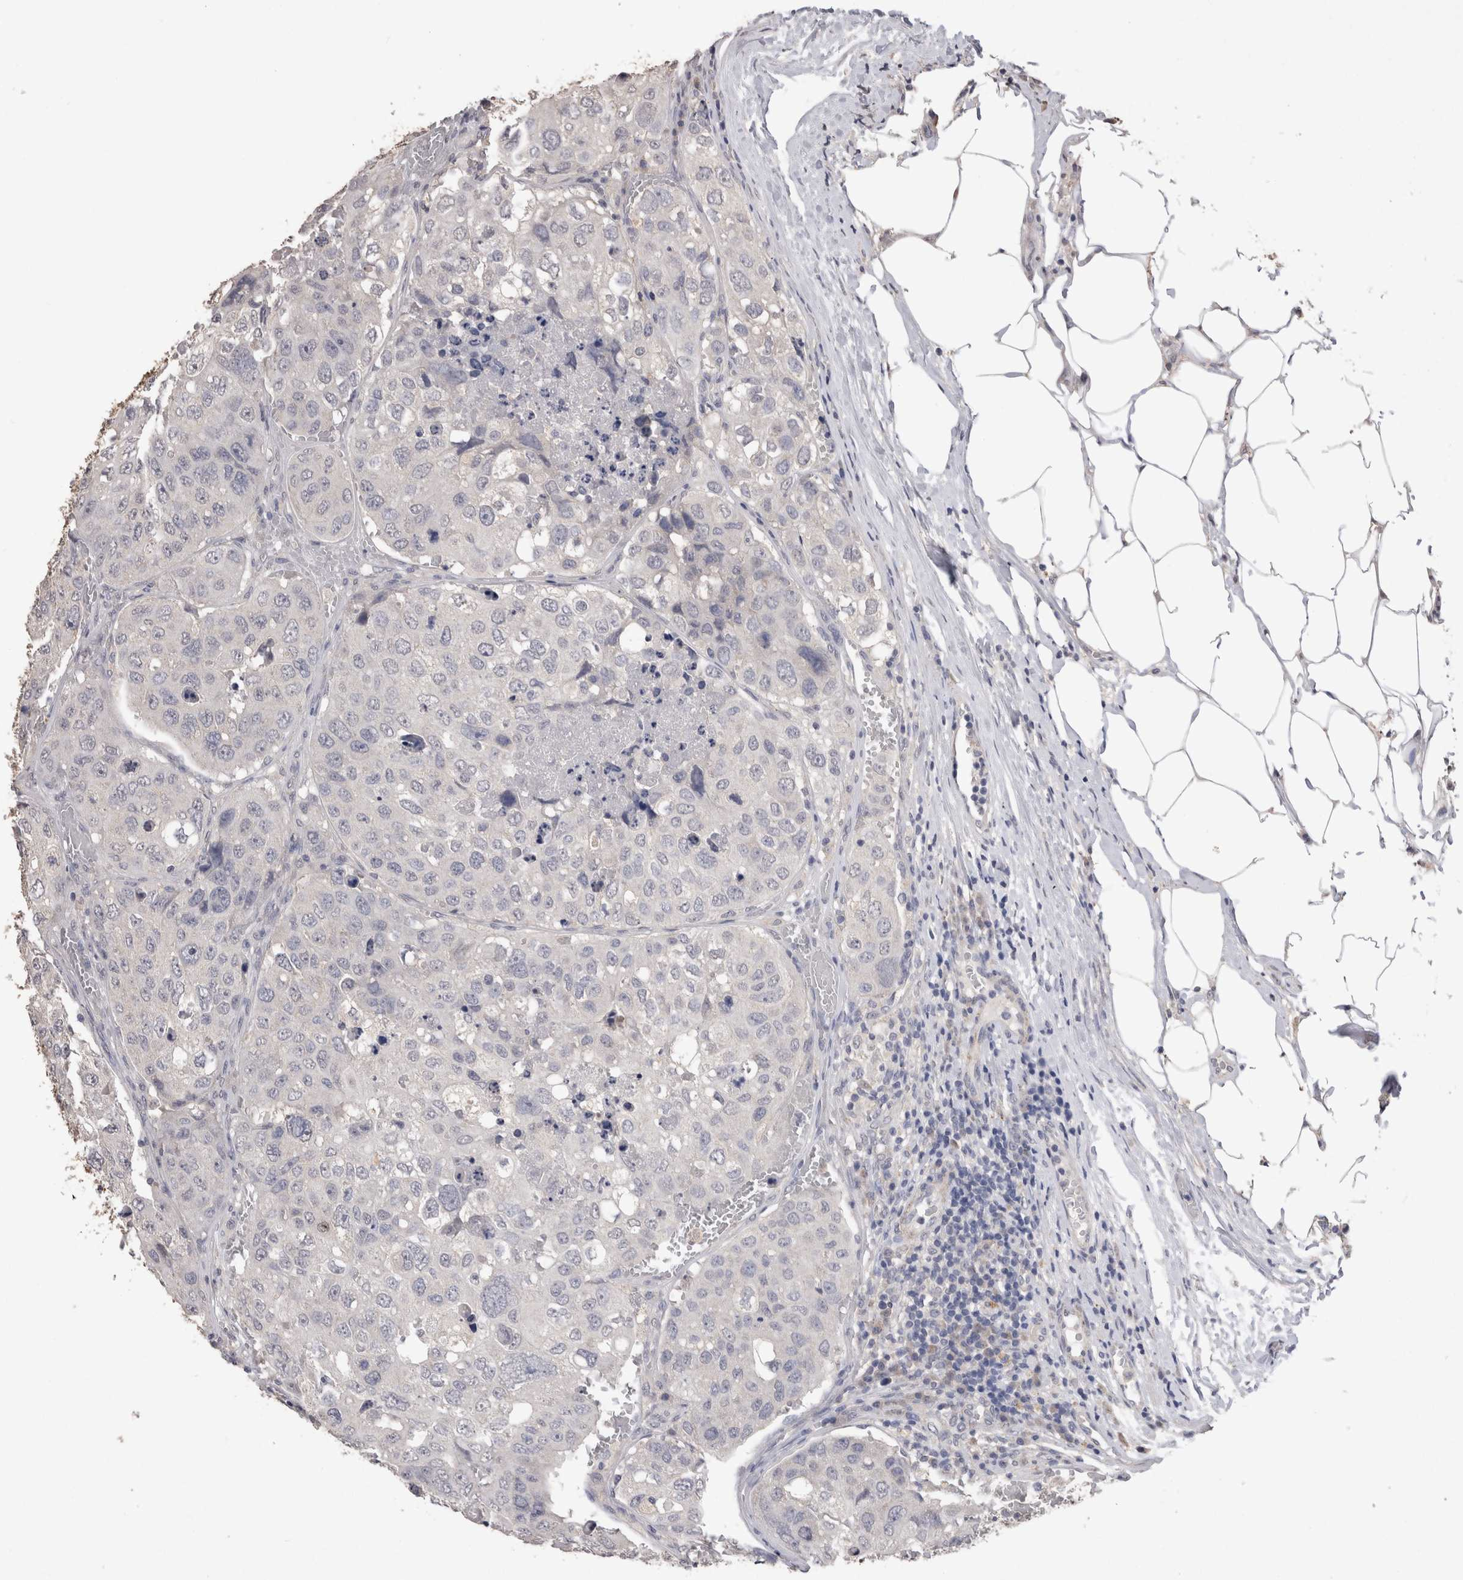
{"staining": {"intensity": "negative", "quantity": "none", "location": "none"}, "tissue": "urothelial cancer", "cell_type": "Tumor cells", "image_type": "cancer", "snomed": [{"axis": "morphology", "description": "Urothelial carcinoma, High grade"}, {"axis": "topography", "description": "Lymph node"}, {"axis": "topography", "description": "Urinary bladder"}], "caption": "A high-resolution image shows immunohistochemistry staining of urothelial cancer, which displays no significant staining in tumor cells.", "gene": "CDH6", "patient": {"sex": "male", "age": 51}}